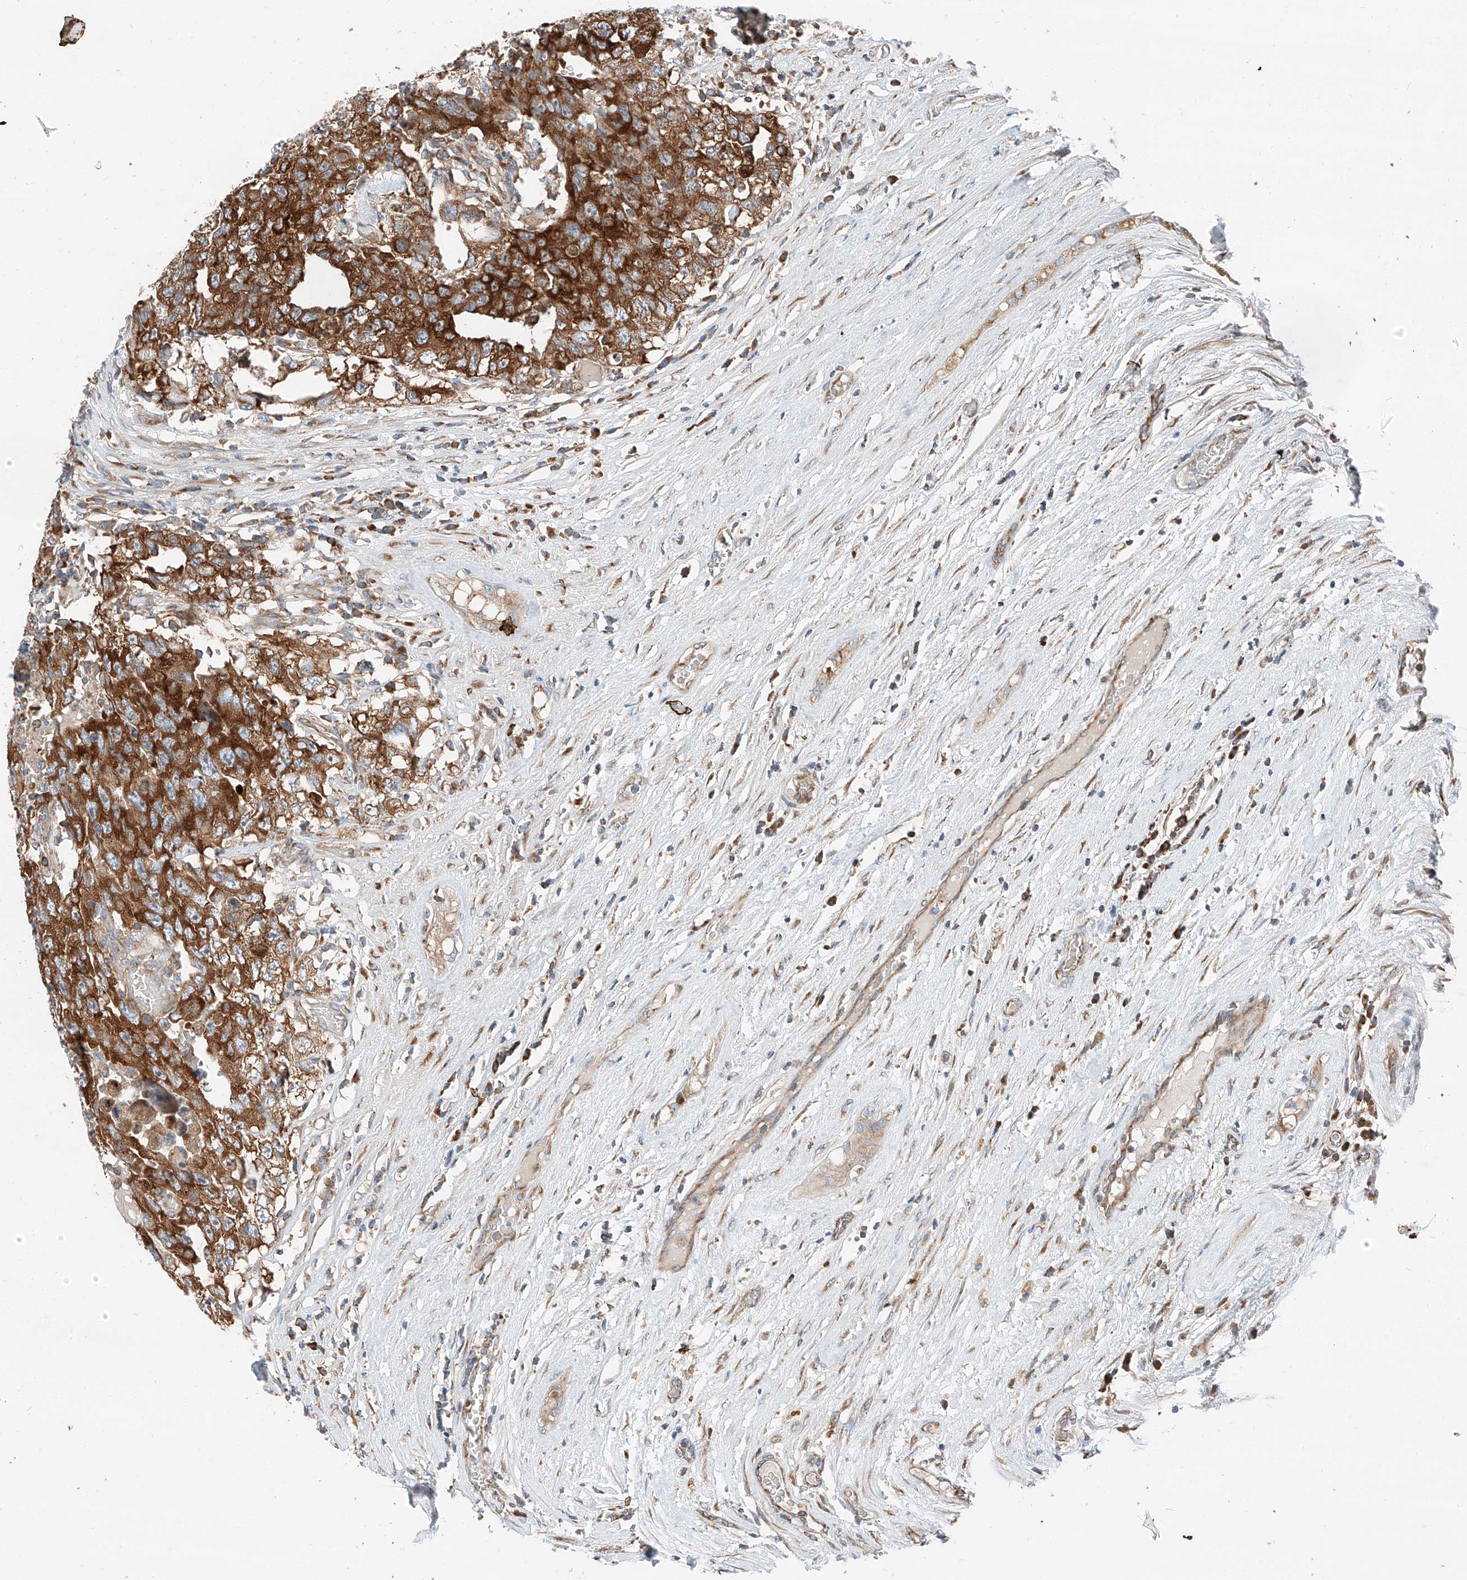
{"staining": {"intensity": "strong", "quantity": ">75%", "location": "cytoplasmic/membranous"}, "tissue": "testis cancer", "cell_type": "Tumor cells", "image_type": "cancer", "snomed": [{"axis": "morphology", "description": "Carcinoma, Embryonal, NOS"}, {"axis": "topography", "description": "Testis"}], "caption": "Immunohistochemical staining of human embryonal carcinoma (testis) demonstrates strong cytoplasmic/membranous protein positivity in about >75% of tumor cells.", "gene": "ZC3H15", "patient": {"sex": "male", "age": 26}}